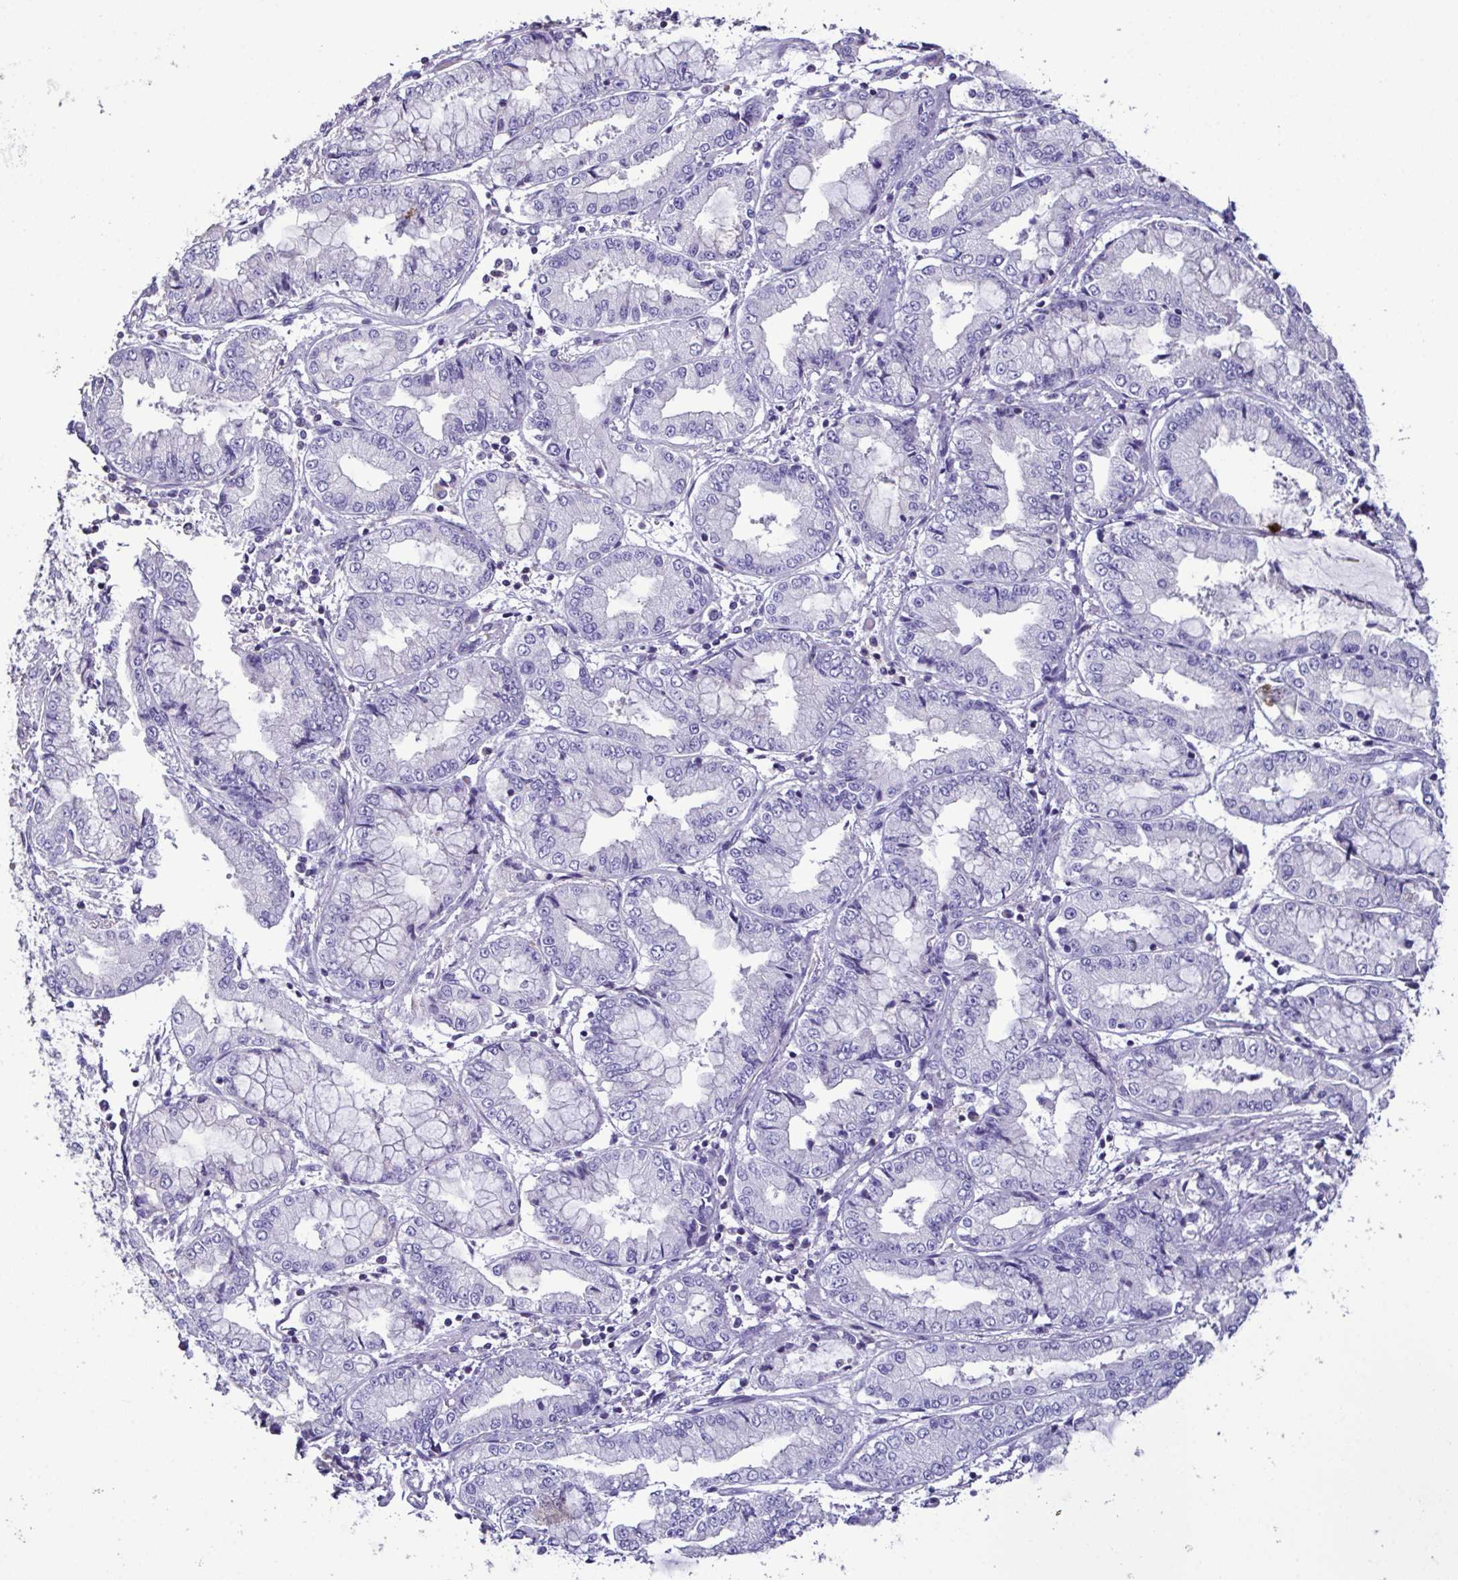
{"staining": {"intensity": "negative", "quantity": "none", "location": "none"}, "tissue": "stomach cancer", "cell_type": "Tumor cells", "image_type": "cancer", "snomed": [{"axis": "morphology", "description": "Adenocarcinoma, NOS"}, {"axis": "topography", "description": "Stomach, upper"}], "caption": "Image shows no protein positivity in tumor cells of stomach adenocarcinoma tissue.", "gene": "MARCO", "patient": {"sex": "female", "age": 74}}